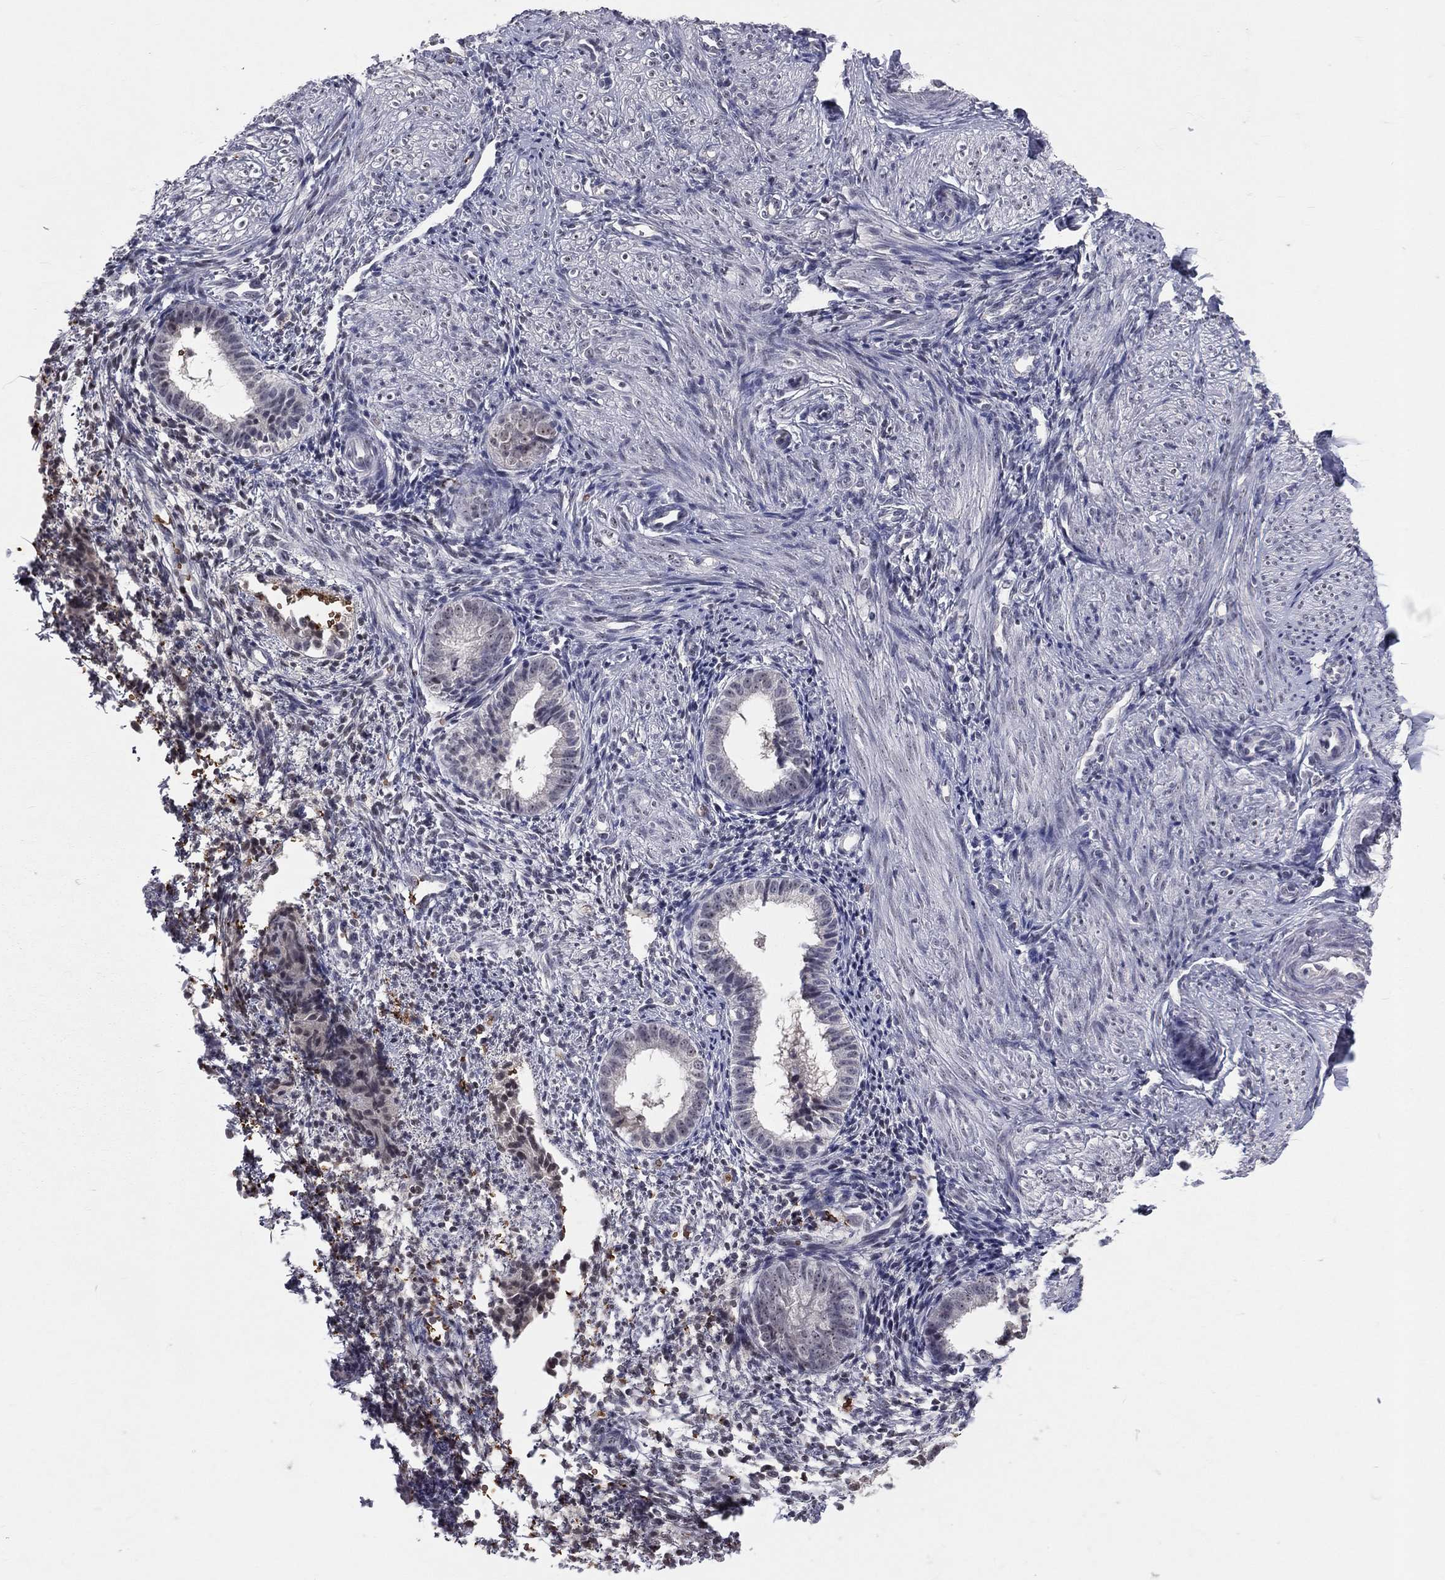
{"staining": {"intensity": "negative", "quantity": "none", "location": "none"}, "tissue": "endometrium", "cell_type": "Cells in endometrial stroma", "image_type": "normal", "snomed": [{"axis": "morphology", "description": "Normal tissue, NOS"}, {"axis": "topography", "description": "Endometrium"}], "caption": "Immunohistochemistry (IHC) of normal human endometrium reveals no expression in cells in endometrial stroma. The staining was performed using DAB (3,3'-diaminobenzidine) to visualize the protein expression in brown, while the nuclei were stained in blue with hematoxylin (Magnification: 20x).", "gene": "DSG4", "patient": {"sex": "female", "age": 47}}